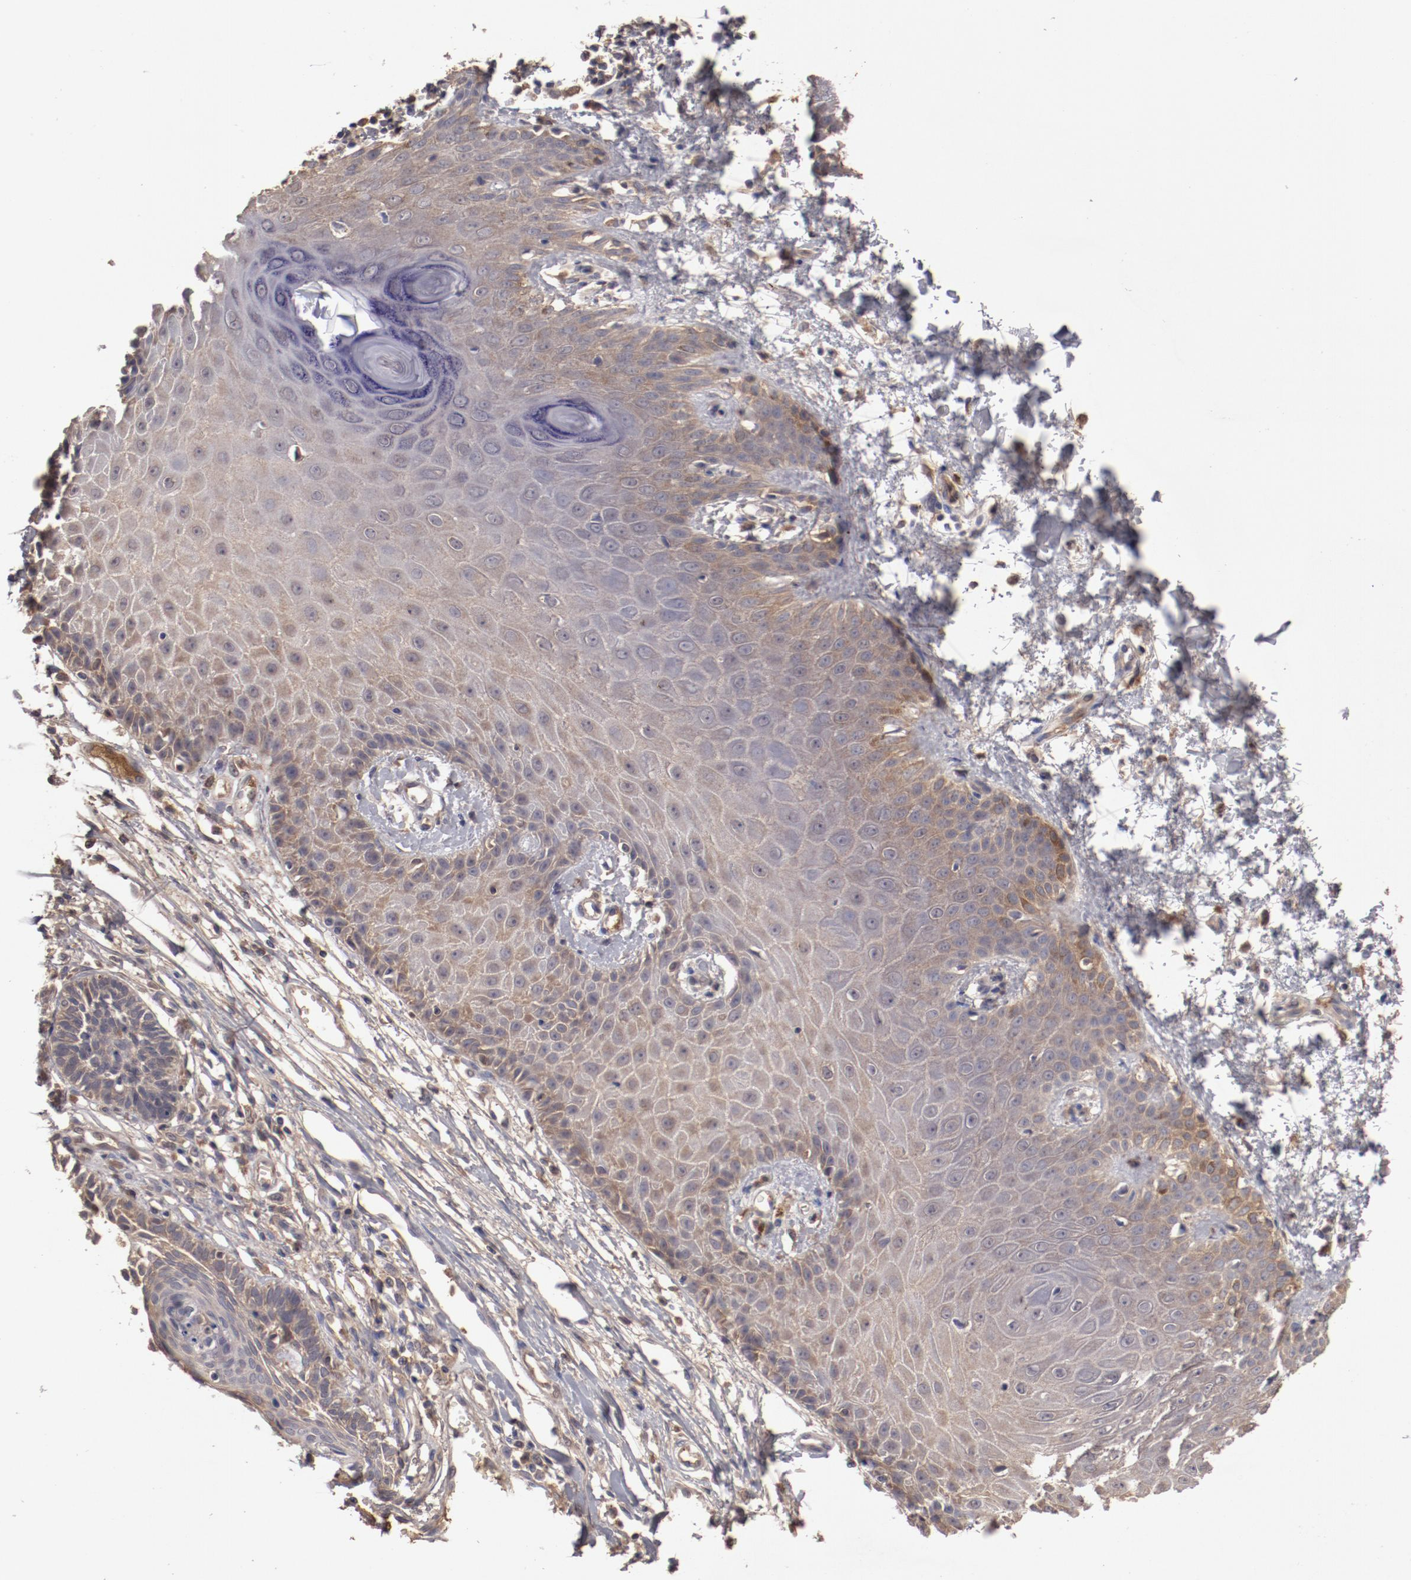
{"staining": {"intensity": "weak", "quantity": "25%-75%", "location": "cytoplasmic/membranous"}, "tissue": "skin cancer", "cell_type": "Tumor cells", "image_type": "cancer", "snomed": [{"axis": "morphology", "description": "Basal cell carcinoma"}, {"axis": "topography", "description": "Skin"}], "caption": "Immunohistochemistry photomicrograph of neoplastic tissue: skin cancer stained using immunohistochemistry (IHC) demonstrates low levels of weak protein expression localized specifically in the cytoplasmic/membranous of tumor cells, appearing as a cytoplasmic/membranous brown color.", "gene": "CP", "patient": {"sex": "male", "age": 67}}